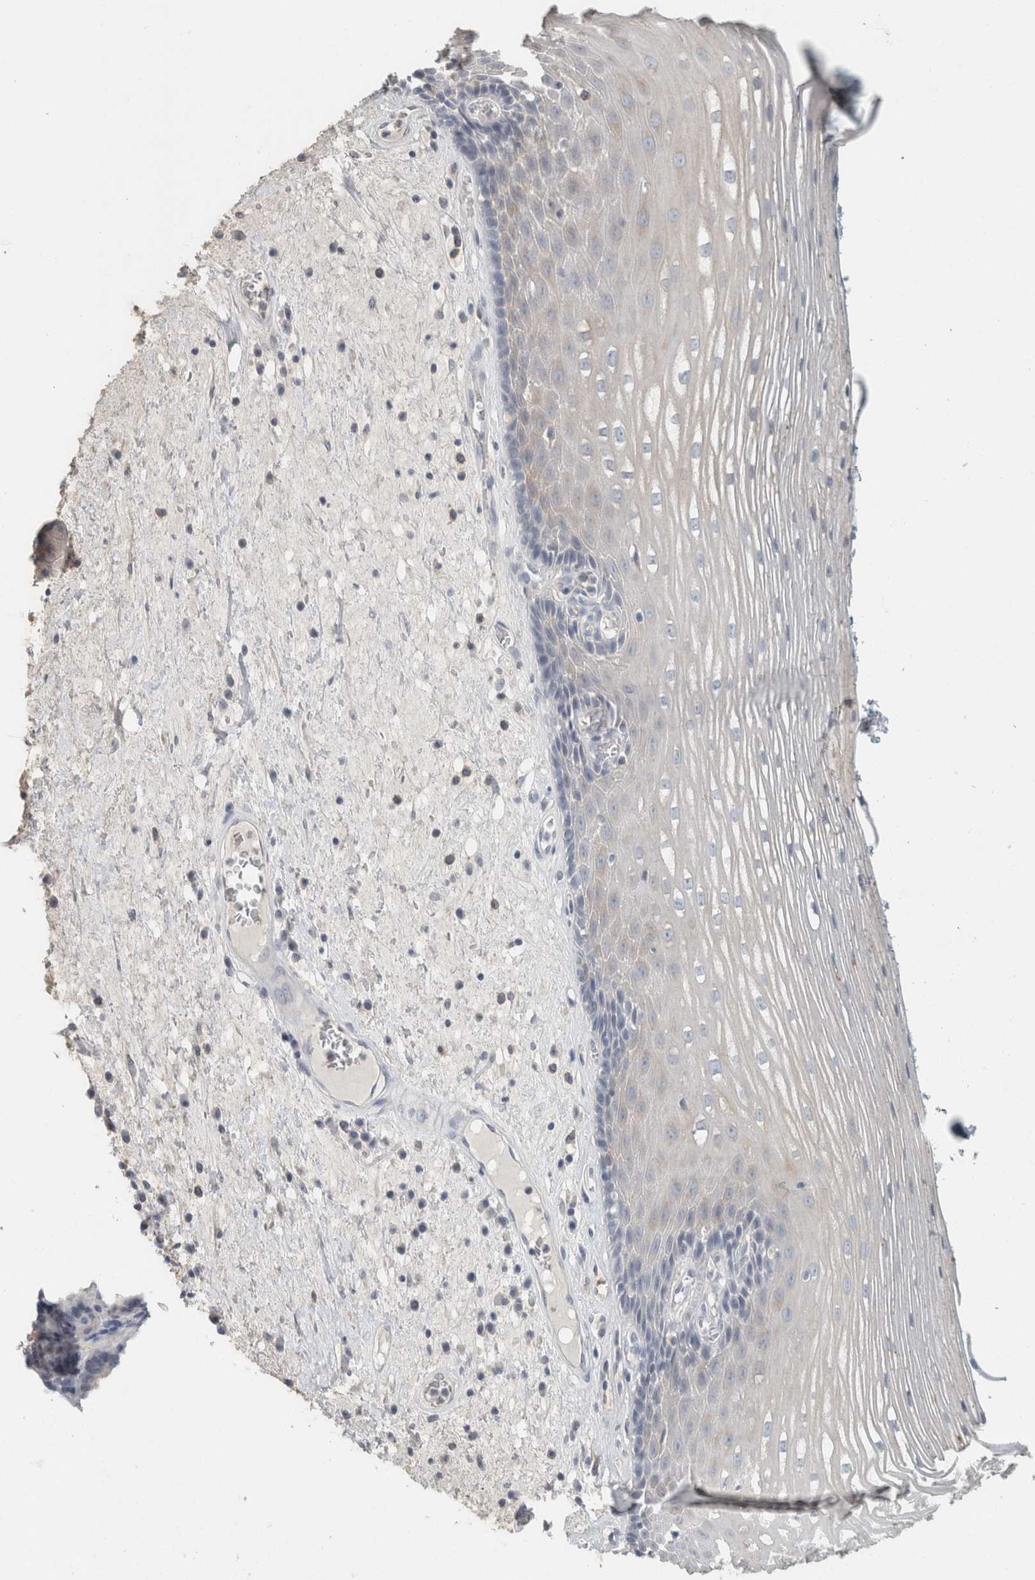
{"staining": {"intensity": "weak", "quantity": "25%-75%", "location": "cytoplasmic/membranous"}, "tissue": "esophagus", "cell_type": "Squamous epithelial cells", "image_type": "normal", "snomed": [{"axis": "morphology", "description": "Normal tissue, NOS"}, {"axis": "morphology", "description": "Adenocarcinoma, NOS"}, {"axis": "topography", "description": "Esophagus"}], "caption": "Weak cytoplasmic/membranous positivity is seen in approximately 25%-75% of squamous epithelial cells in unremarkable esophagus.", "gene": "SCIN", "patient": {"sex": "male", "age": 62}}